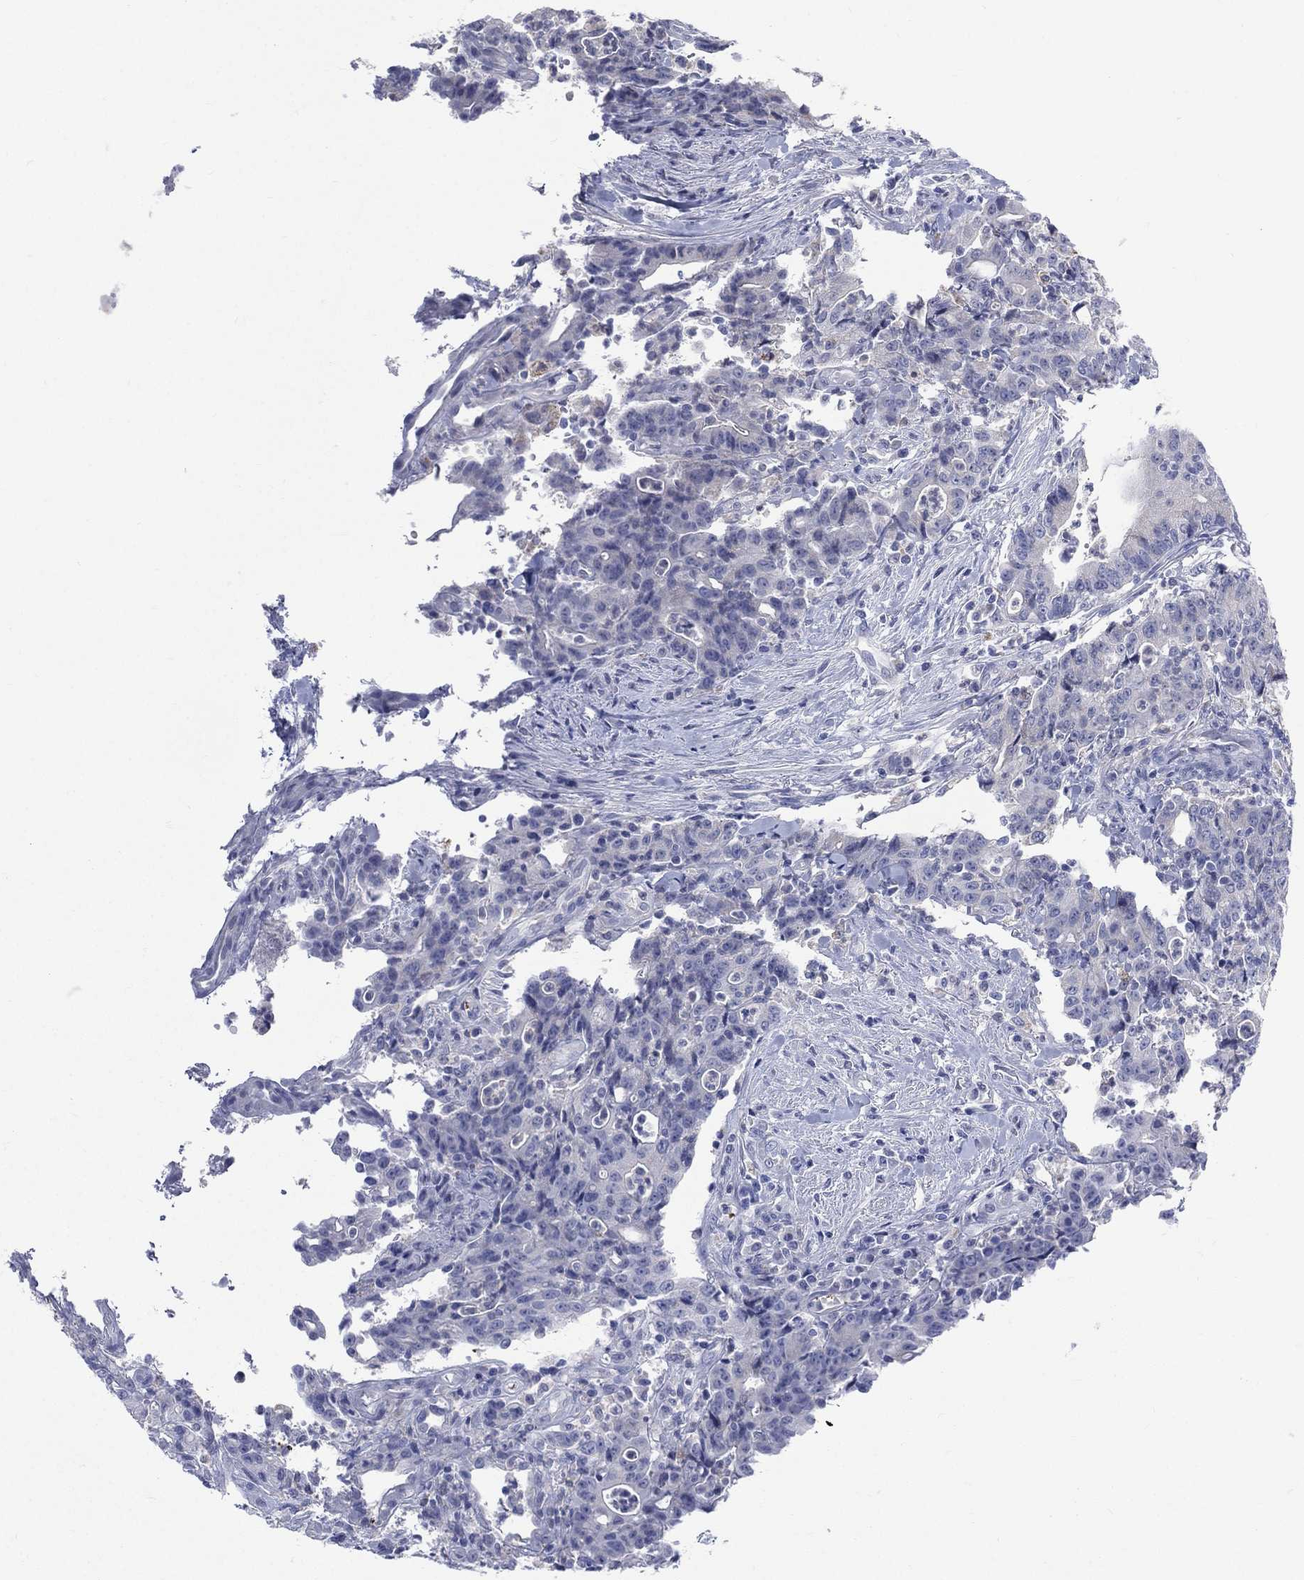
{"staining": {"intensity": "negative", "quantity": "none", "location": "none"}, "tissue": "colorectal cancer", "cell_type": "Tumor cells", "image_type": "cancer", "snomed": [{"axis": "morphology", "description": "Adenocarcinoma, NOS"}, {"axis": "topography", "description": "Colon"}], "caption": "A micrograph of adenocarcinoma (colorectal) stained for a protein shows no brown staining in tumor cells. (DAB (3,3'-diaminobenzidine) immunohistochemistry (IHC) with hematoxylin counter stain).", "gene": "AKAP3", "patient": {"sex": "male", "age": 70}}